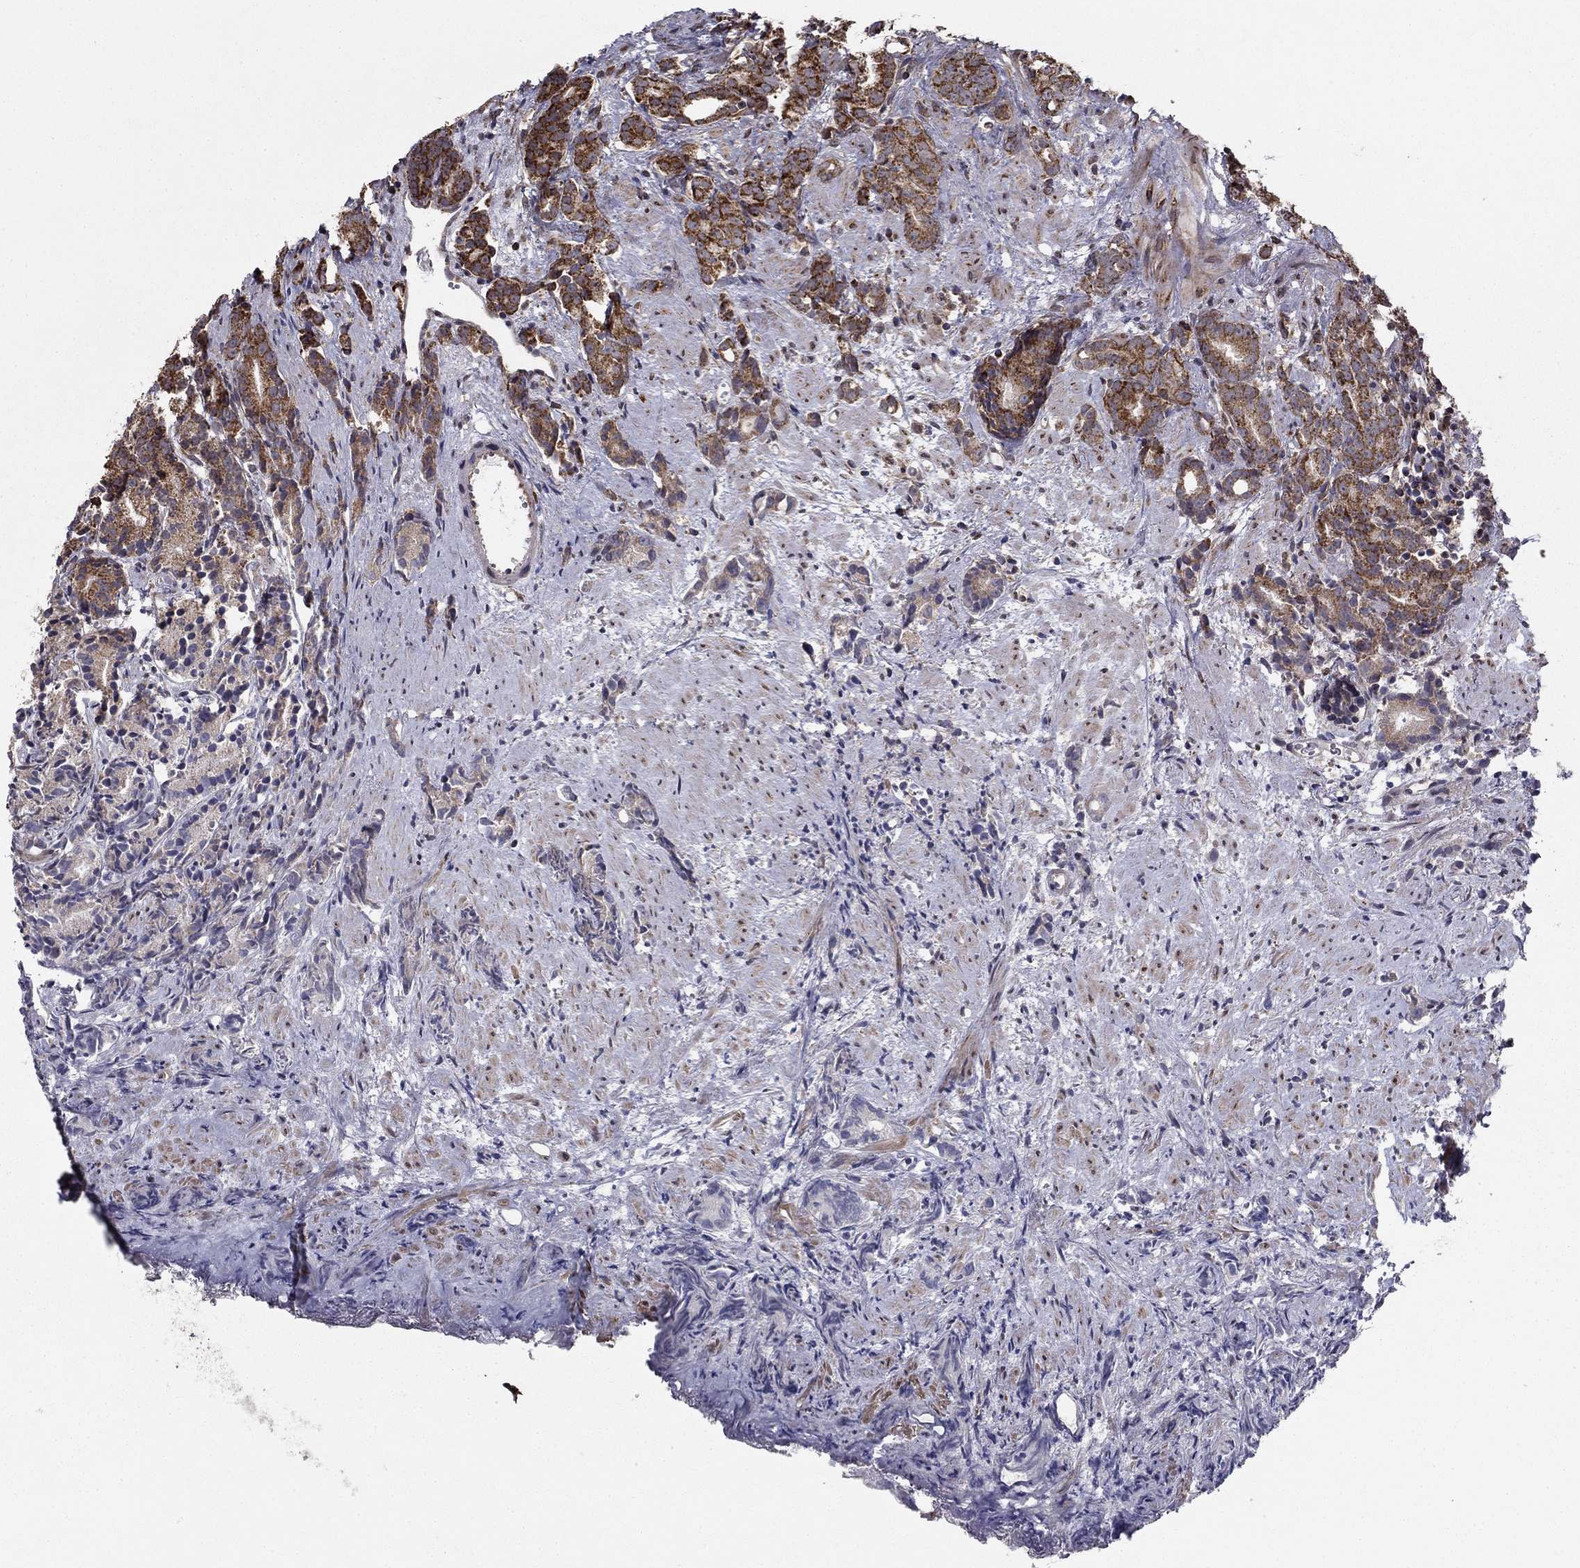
{"staining": {"intensity": "strong", "quantity": "25%-75%", "location": "cytoplasmic/membranous"}, "tissue": "prostate cancer", "cell_type": "Tumor cells", "image_type": "cancer", "snomed": [{"axis": "morphology", "description": "Adenocarcinoma, High grade"}, {"axis": "topography", "description": "Prostate"}], "caption": "This is an image of immunohistochemistry staining of prostate cancer, which shows strong expression in the cytoplasmic/membranous of tumor cells.", "gene": "NKIRAS1", "patient": {"sex": "male", "age": 90}}